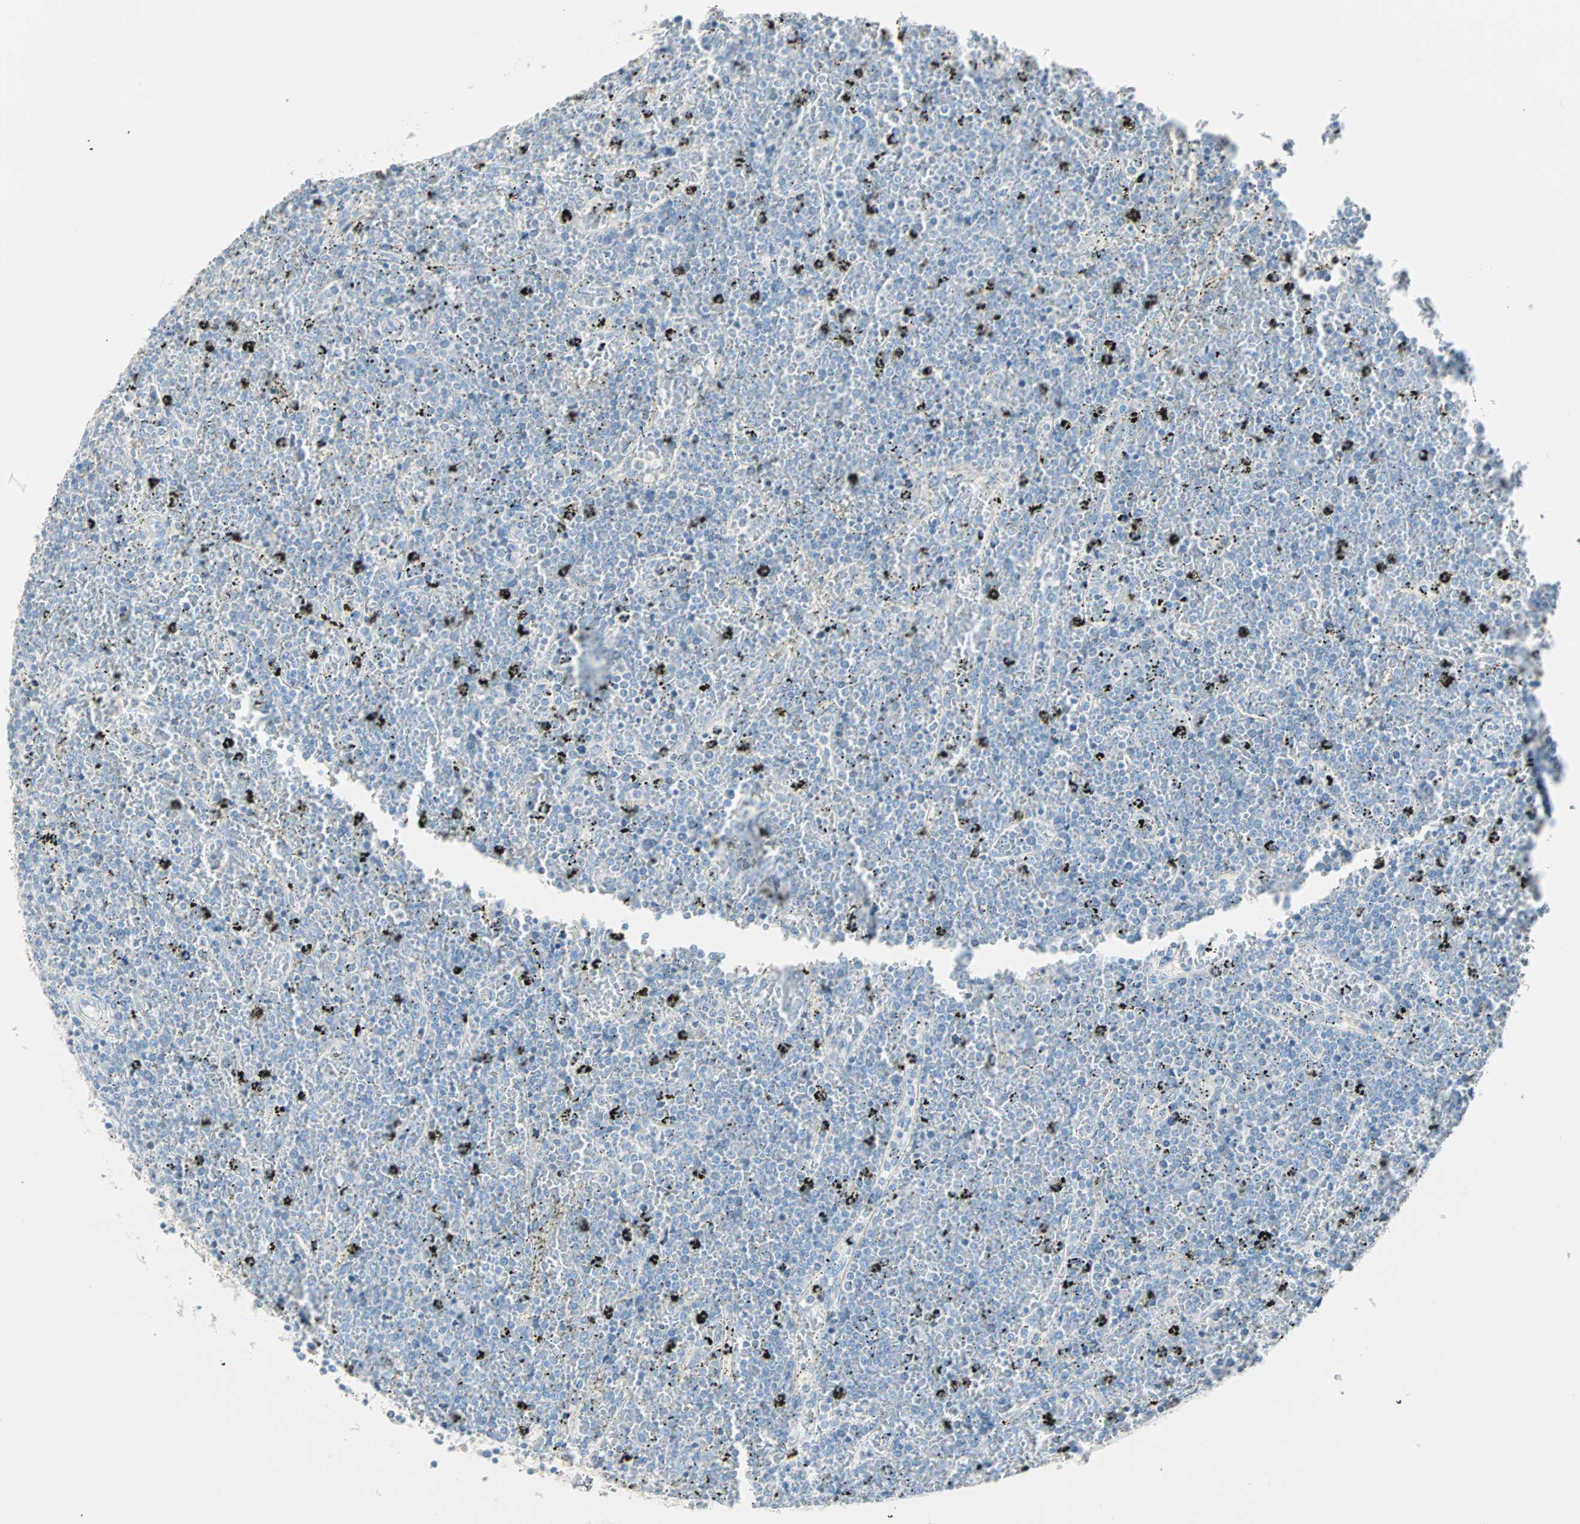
{"staining": {"intensity": "negative", "quantity": "none", "location": "none"}, "tissue": "lymphoma", "cell_type": "Tumor cells", "image_type": "cancer", "snomed": [{"axis": "morphology", "description": "Malignant lymphoma, non-Hodgkin's type, High grade"}, {"axis": "topography", "description": "Lymph node"}], "caption": "The immunohistochemistry photomicrograph has no significant expression in tumor cells of high-grade malignant lymphoma, non-Hodgkin's type tissue. (DAB (3,3'-diaminobenzidine) IHC, high magnification).", "gene": "ATF6", "patient": {"sex": "female", "age": 84}}